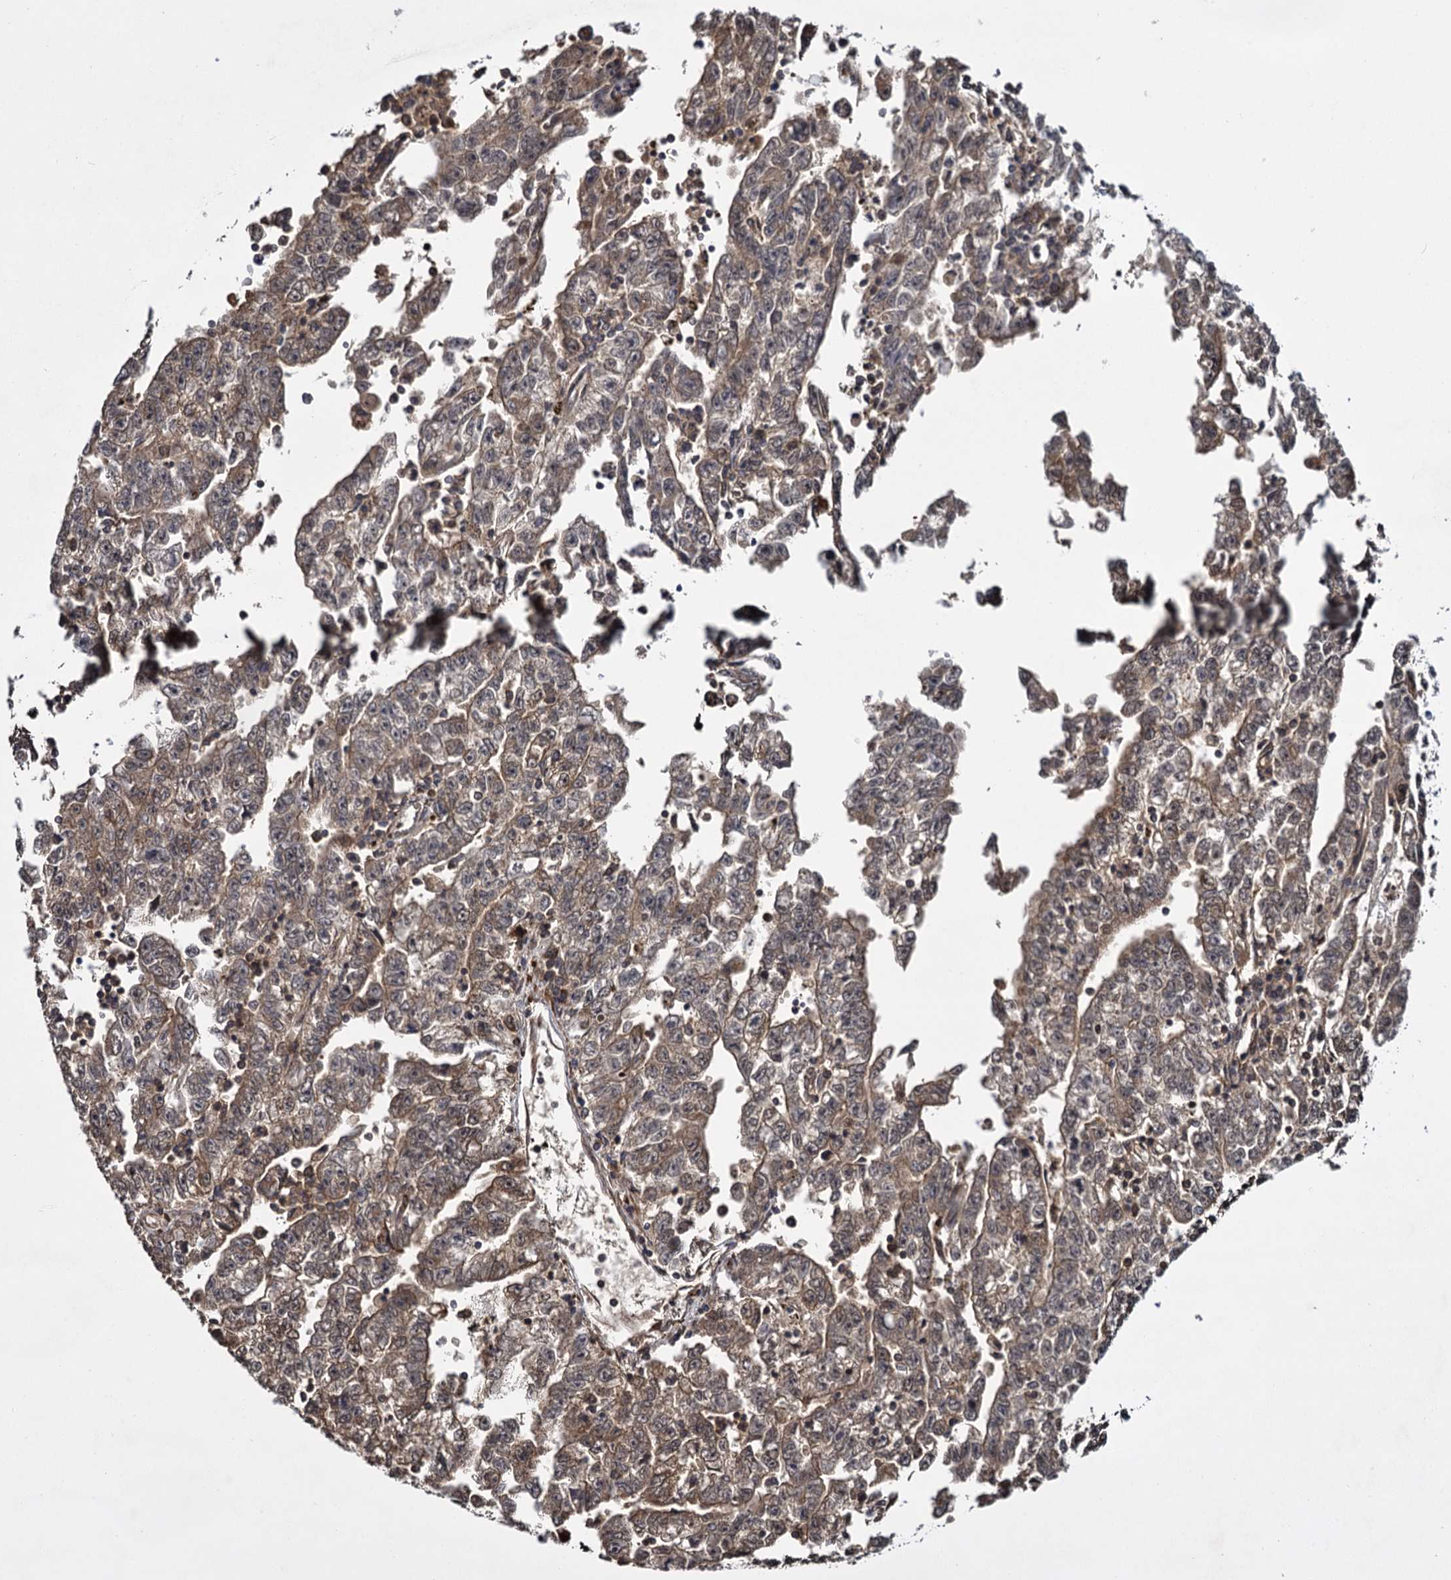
{"staining": {"intensity": "weak", "quantity": ">75%", "location": "cytoplasmic/membranous"}, "tissue": "testis cancer", "cell_type": "Tumor cells", "image_type": "cancer", "snomed": [{"axis": "morphology", "description": "Carcinoma, Embryonal, NOS"}, {"axis": "topography", "description": "Testis"}], "caption": "This histopathology image reveals testis embryonal carcinoma stained with immunohistochemistry to label a protein in brown. The cytoplasmic/membranous of tumor cells show weak positivity for the protein. Nuclei are counter-stained blue.", "gene": "INPPL1", "patient": {"sex": "male", "age": 25}}